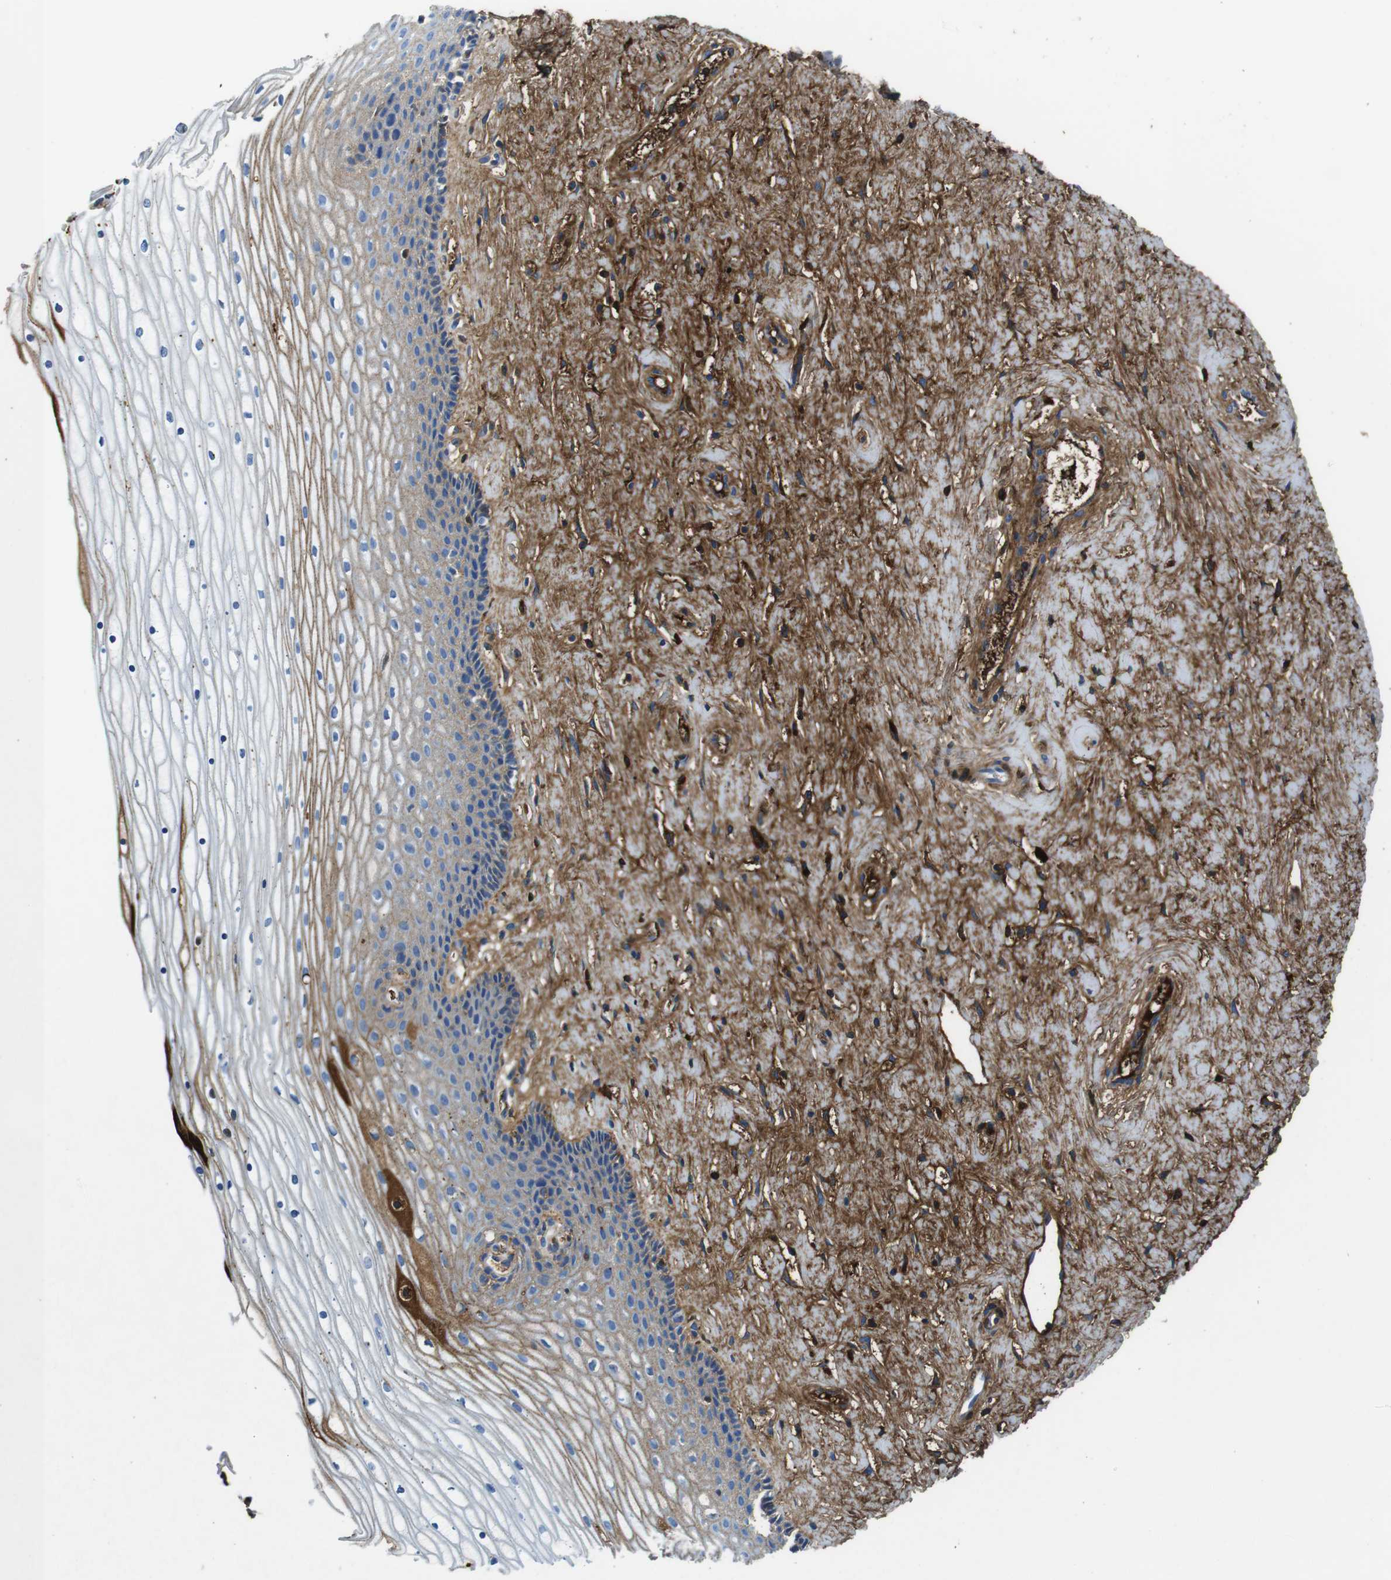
{"staining": {"intensity": "negative", "quantity": "none", "location": "none"}, "tissue": "cervix", "cell_type": "Glandular cells", "image_type": "normal", "snomed": [{"axis": "morphology", "description": "Normal tissue, NOS"}, {"axis": "topography", "description": "Cervix"}], "caption": "Unremarkable cervix was stained to show a protein in brown. There is no significant staining in glandular cells. Brightfield microscopy of IHC stained with DAB (brown) and hematoxylin (blue), captured at high magnification.", "gene": "IGKC", "patient": {"sex": "female", "age": 39}}